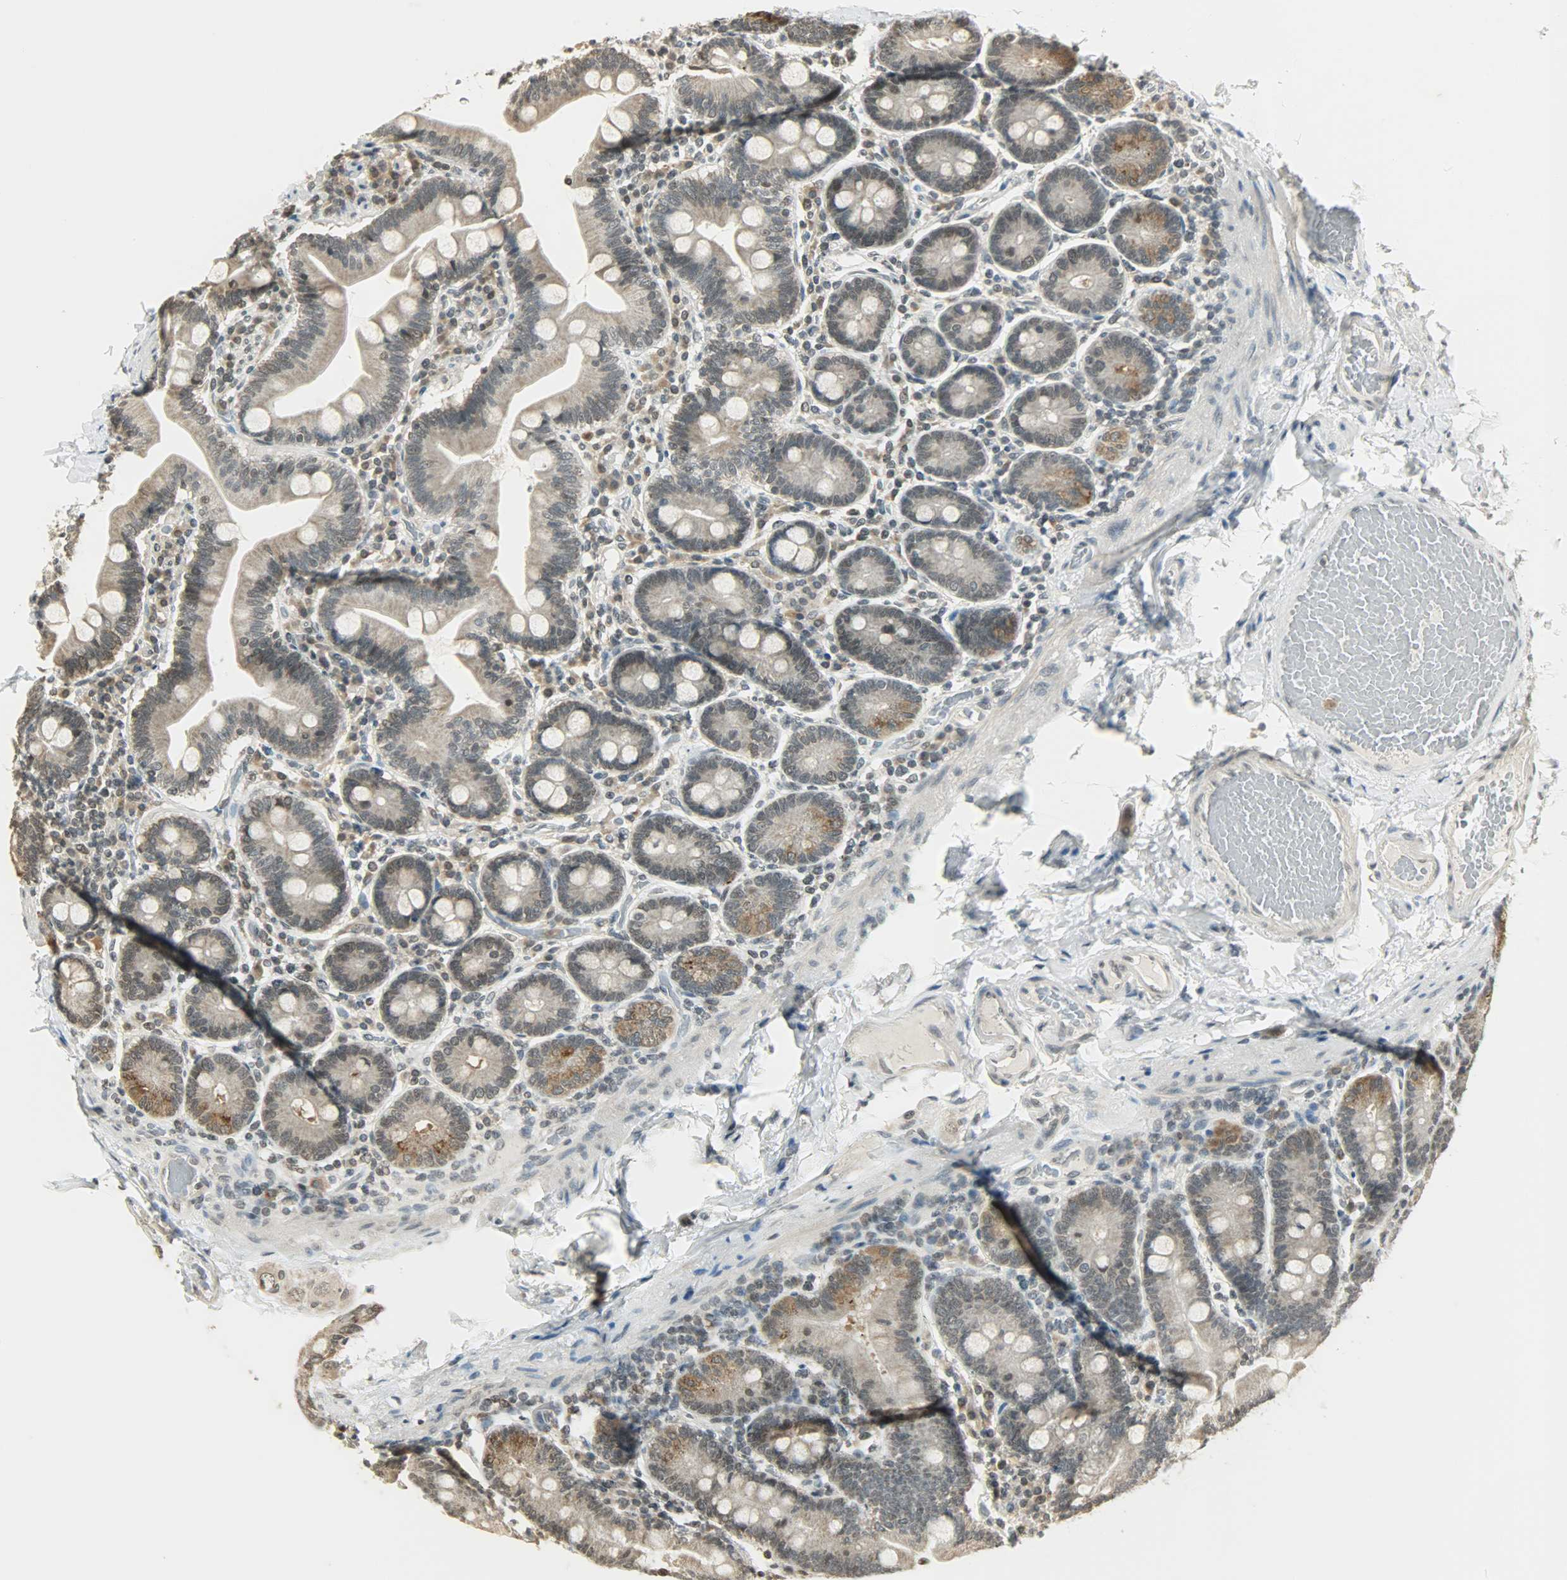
{"staining": {"intensity": "weak", "quantity": ">75%", "location": "cytoplasmic/membranous"}, "tissue": "duodenum", "cell_type": "Glandular cells", "image_type": "normal", "snomed": [{"axis": "morphology", "description": "Normal tissue, NOS"}, {"axis": "topography", "description": "Duodenum"}], "caption": "Human duodenum stained with a brown dye displays weak cytoplasmic/membranous positive positivity in about >75% of glandular cells.", "gene": "SMARCA5", "patient": {"sex": "male", "age": 66}}